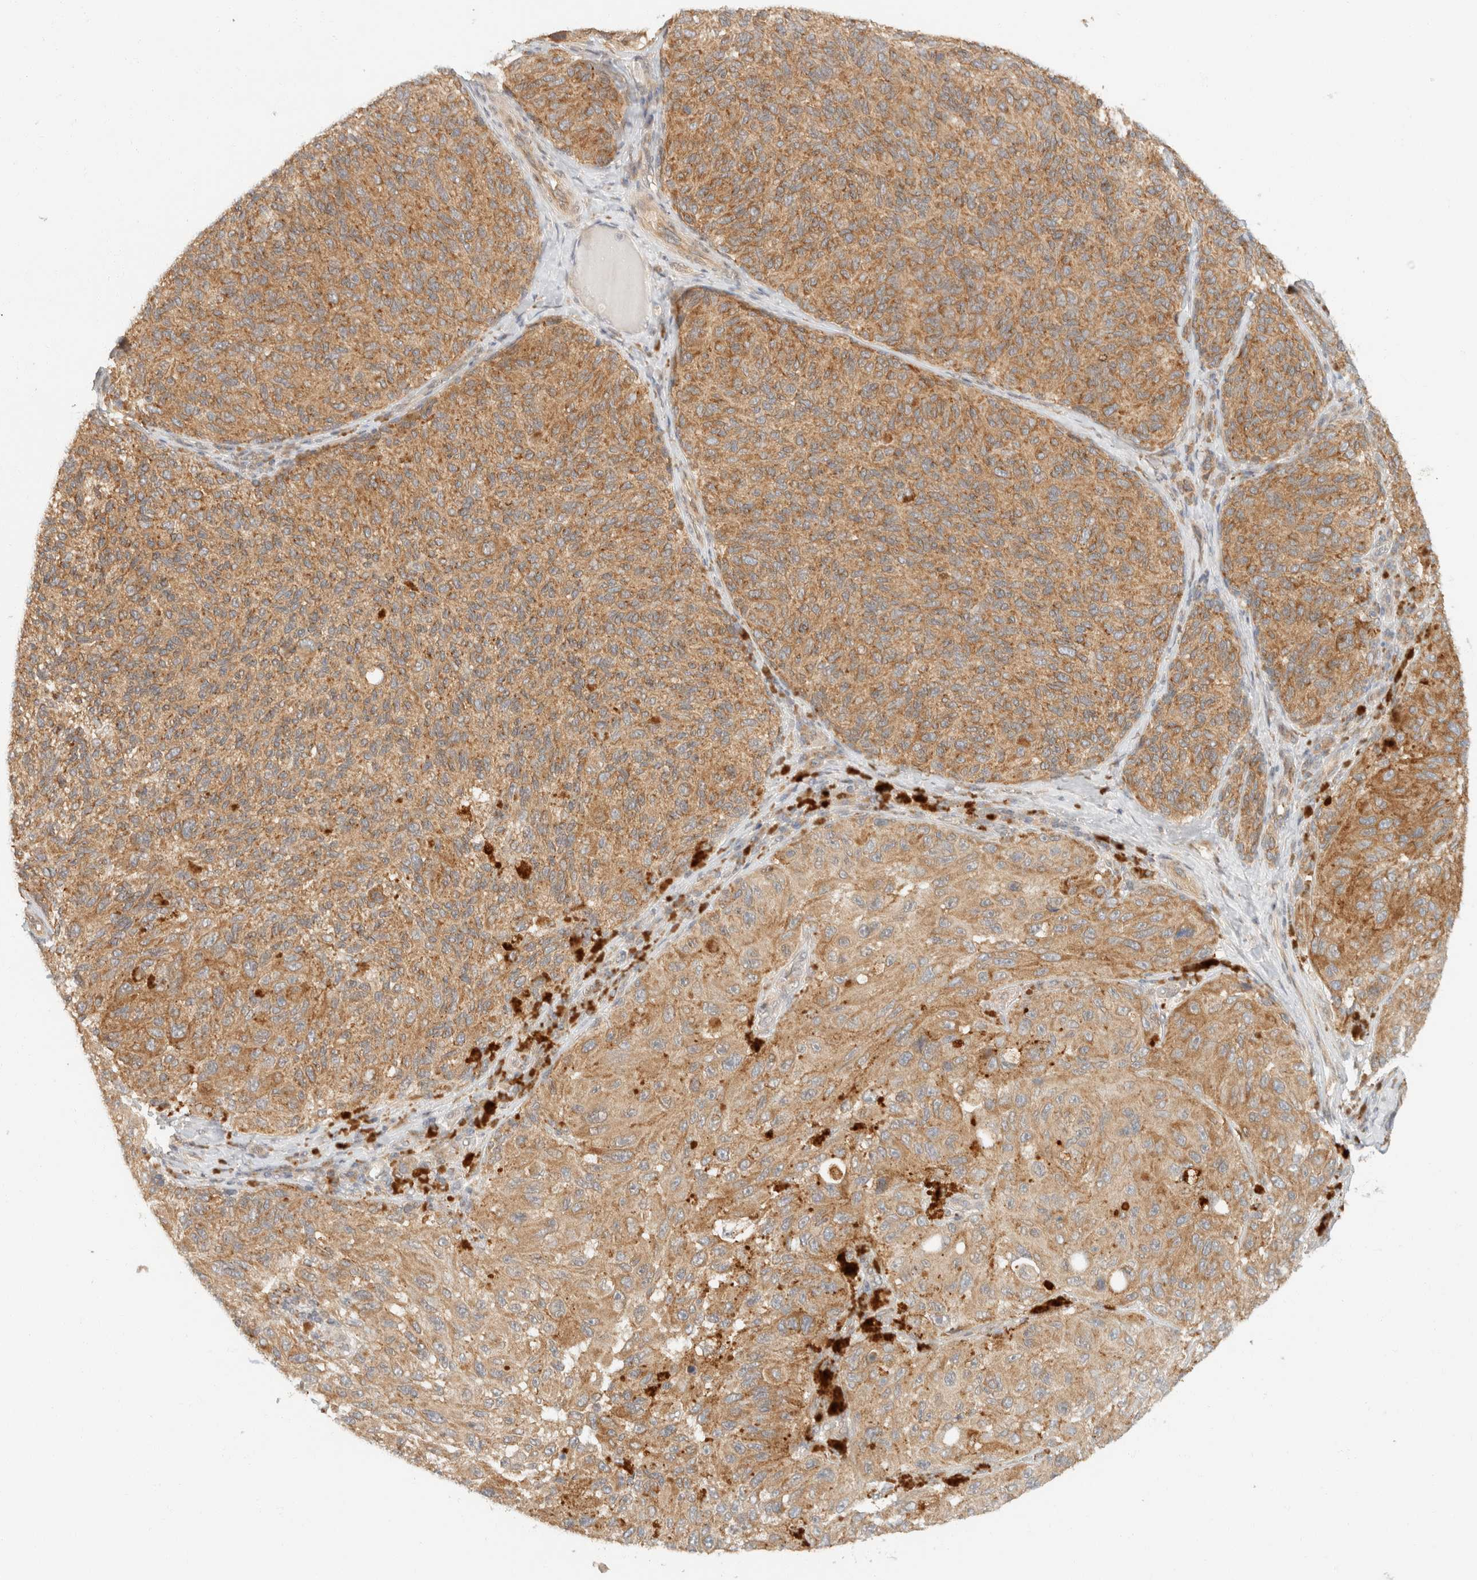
{"staining": {"intensity": "moderate", "quantity": ">75%", "location": "cytoplasmic/membranous"}, "tissue": "melanoma", "cell_type": "Tumor cells", "image_type": "cancer", "snomed": [{"axis": "morphology", "description": "Malignant melanoma, NOS"}, {"axis": "topography", "description": "Skin"}], "caption": "Malignant melanoma stained with a brown dye exhibits moderate cytoplasmic/membranous positive positivity in approximately >75% of tumor cells.", "gene": "TACC1", "patient": {"sex": "female", "age": 73}}